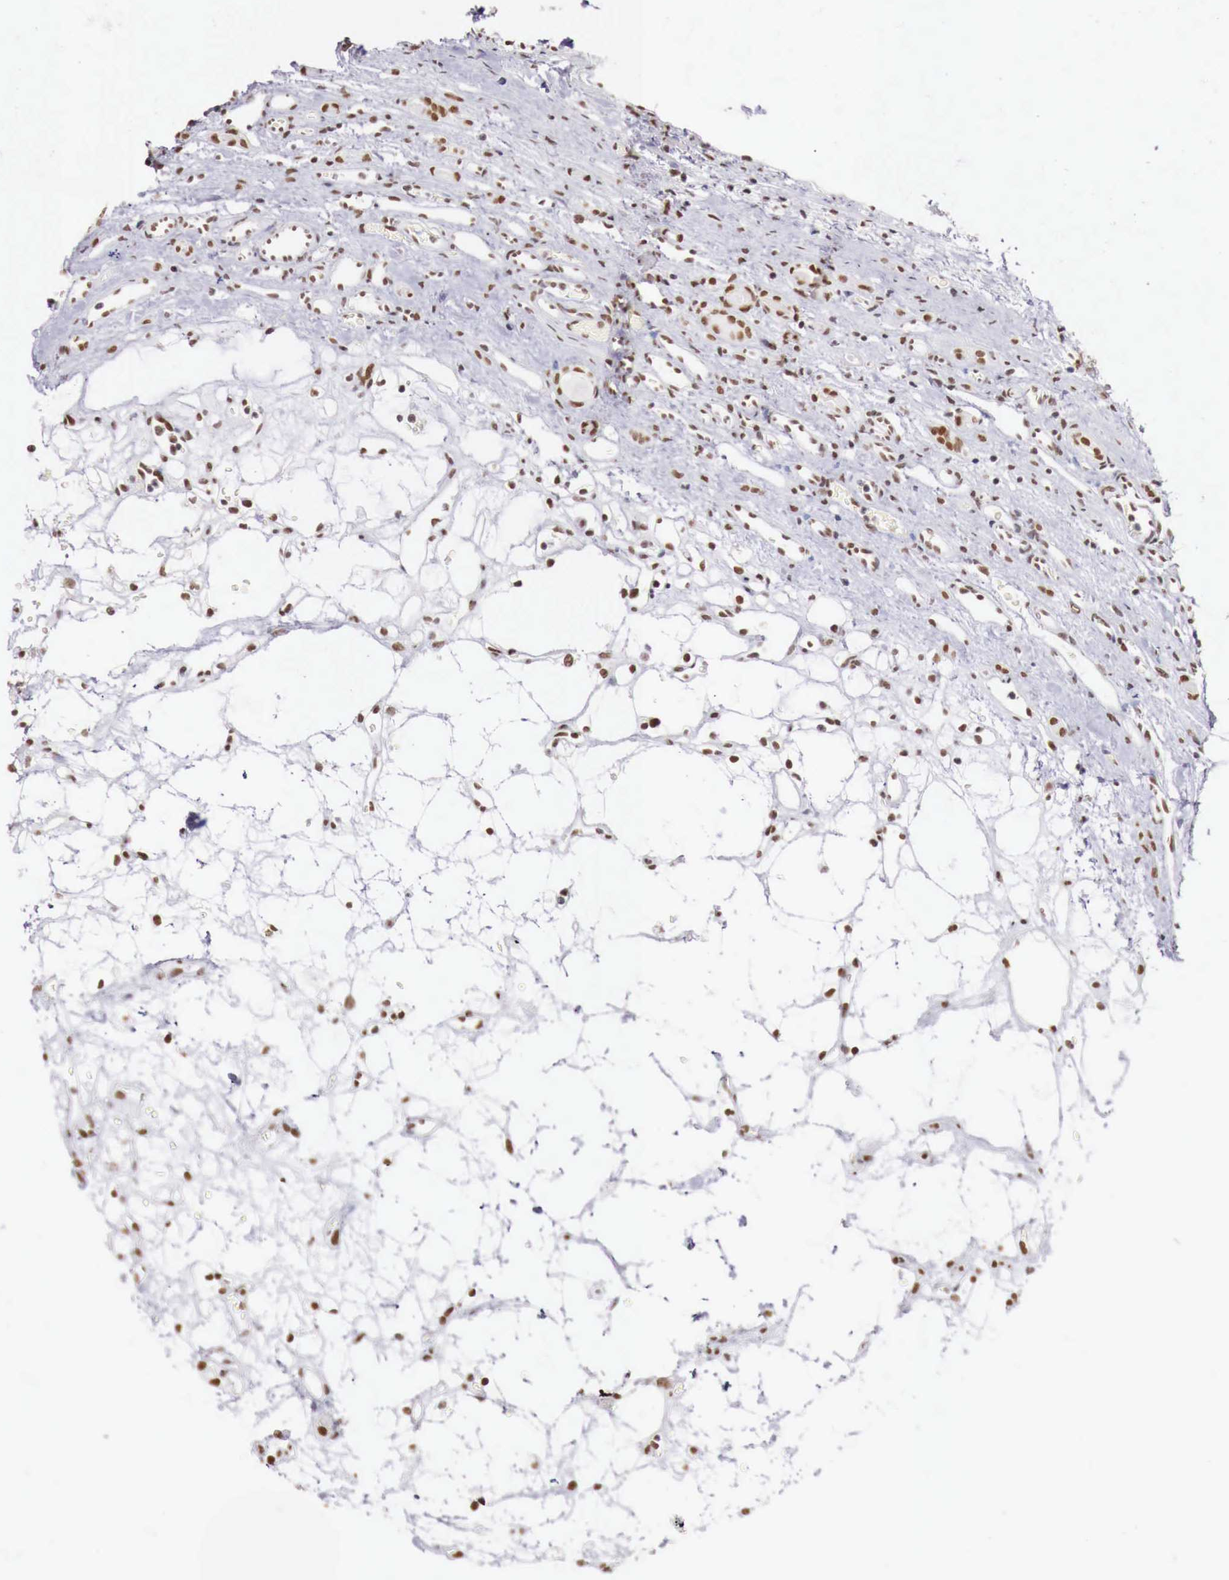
{"staining": {"intensity": "weak", "quantity": "25%-75%", "location": "nuclear"}, "tissue": "renal cancer", "cell_type": "Tumor cells", "image_type": "cancer", "snomed": [{"axis": "morphology", "description": "Adenocarcinoma, NOS"}, {"axis": "topography", "description": "Kidney"}], "caption": "IHC histopathology image of neoplastic tissue: renal cancer (adenocarcinoma) stained using immunohistochemistry demonstrates low levels of weak protein expression localized specifically in the nuclear of tumor cells, appearing as a nuclear brown color.", "gene": "PHF14", "patient": {"sex": "female", "age": 60}}